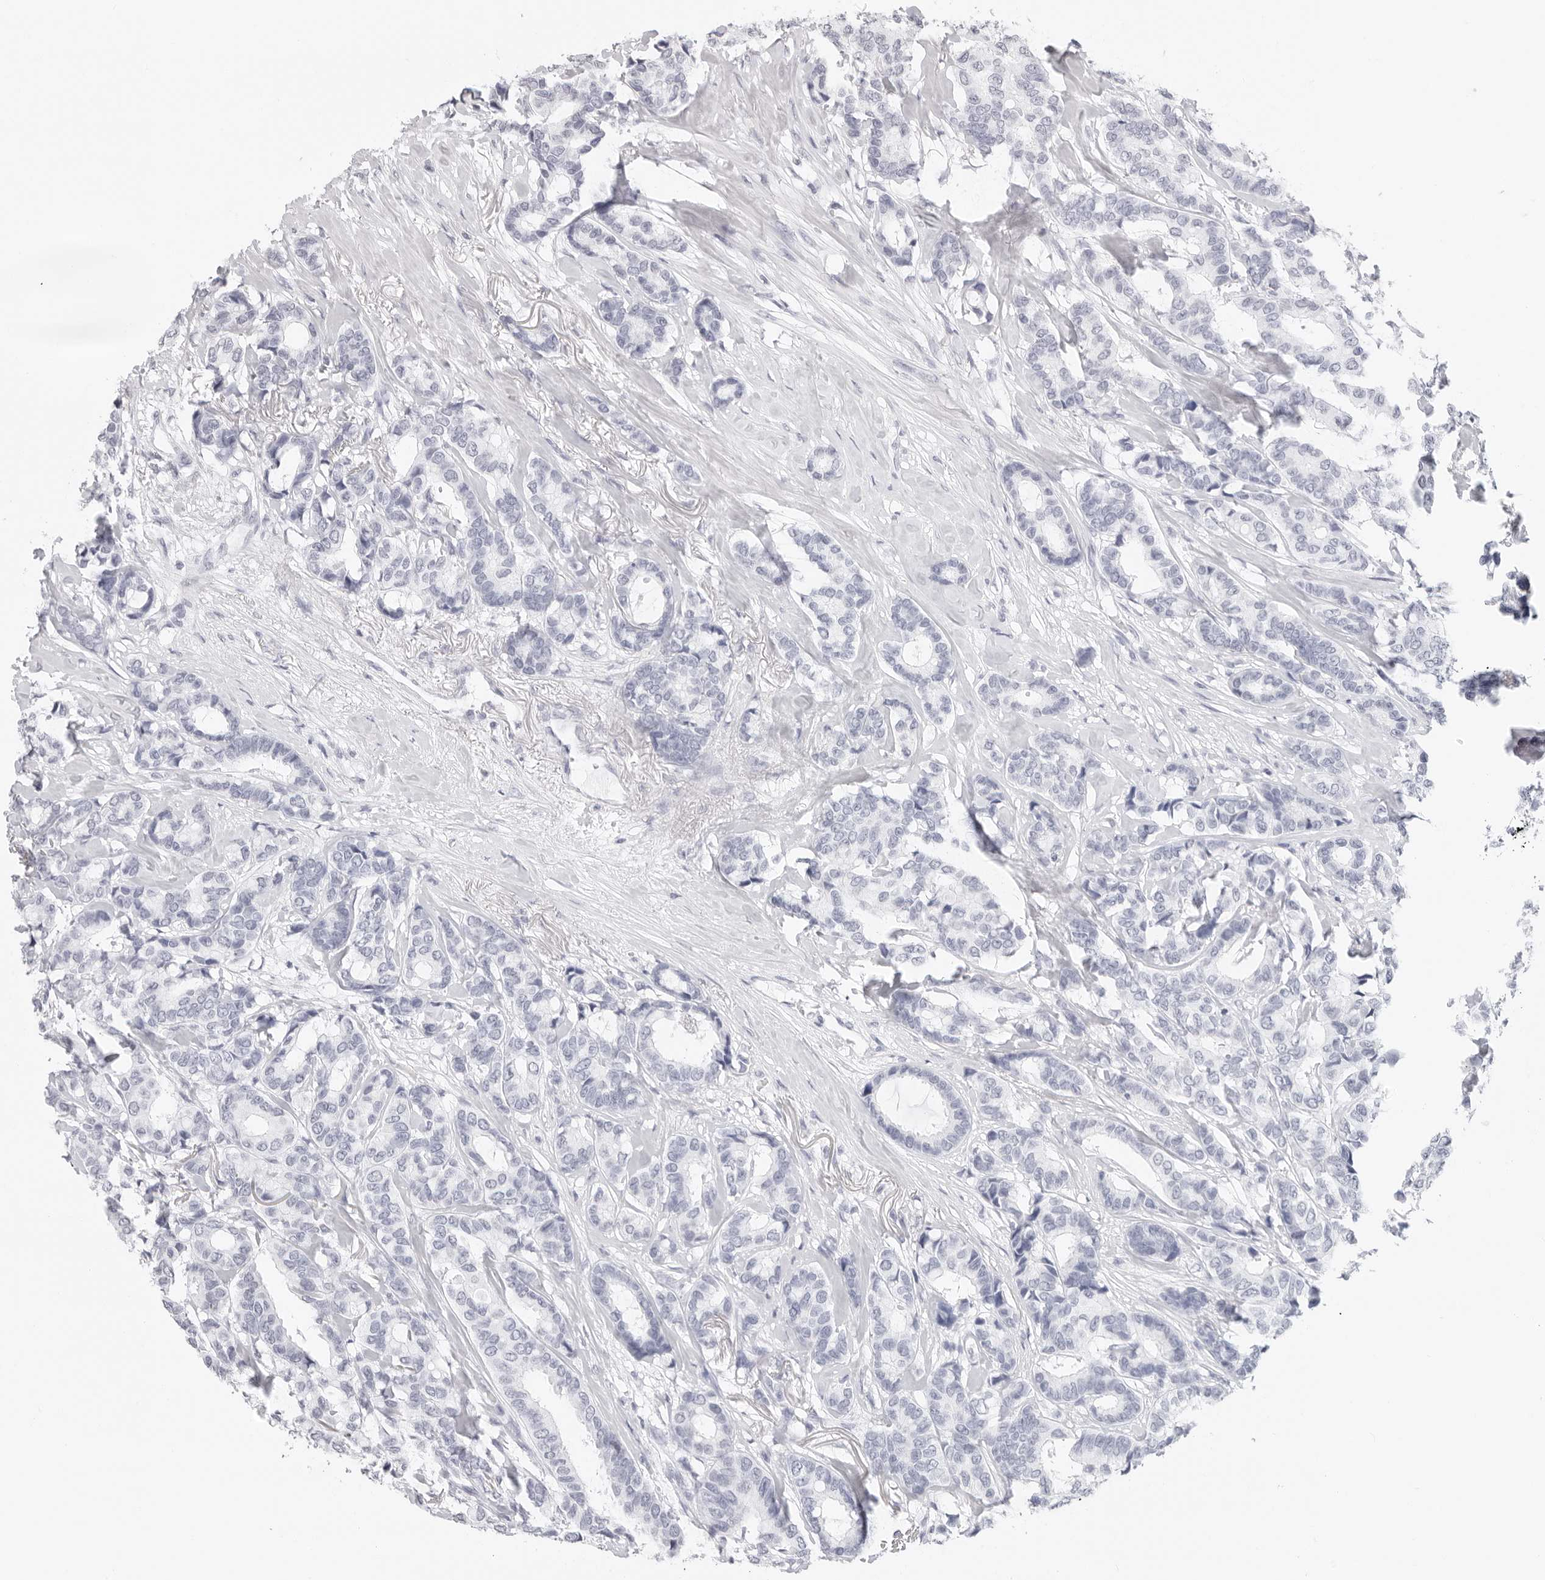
{"staining": {"intensity": "negative", "quantity": "none", "location": "none"}, "tissue": "breast cancer", "cell_type": "Tumor cells", "image_type": "cancer", "snomed": [{"axis": "morphology", "description": "Duct carcinoma"}, {"axis": "topography", "description": "Breast"}], "caption": "A high-resolution photomicrograph shows immunohistochemistry (IHC) staining of breast cancer, which shows no significant positivity in tumor cells.", "gene": "AGMAT", "patient": {"sex": "female", "age": 87}}